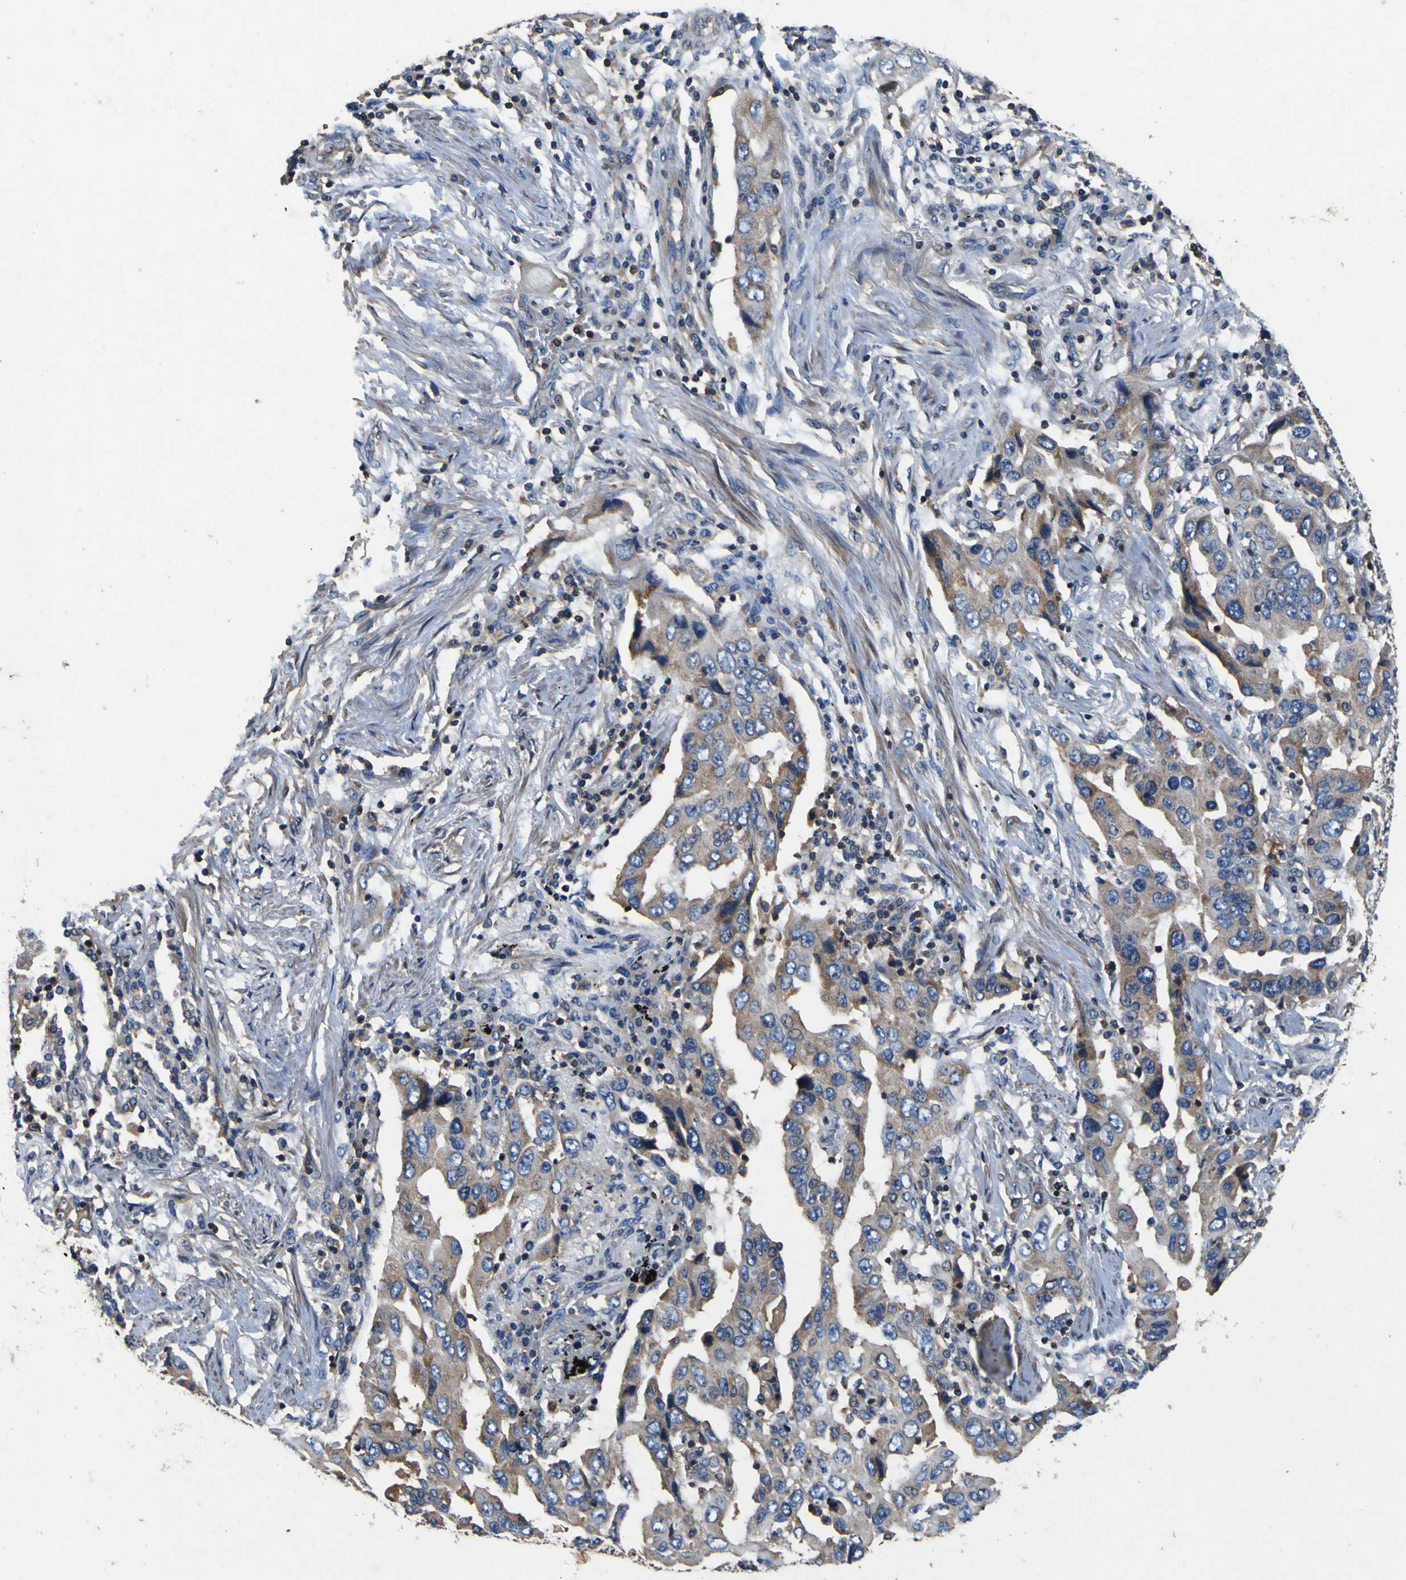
{"staining": {"intensity": "weak", "quantity": ">75%", "location": "cytoplasmic/membranous"}, "tissue": "lung cancer", "cell_type": "Tumor cells", "image_type": "cancer", "snomed": [{"axis": "morphology", "description": "Adenocarcinoma, NOS"}, {"axis": "topography", "description": "Lung"}], "caption": "Immunohistochemistry (IHC) (DAB (3,3'-diaminobenzidine)) staining of lung adenocarcinoma displays weak cytoplasmic/membranous protein positivity in approximately >75% of tumor cells.", "gene": "CNR2", "patient": {"sex": "female", "age": 65}}